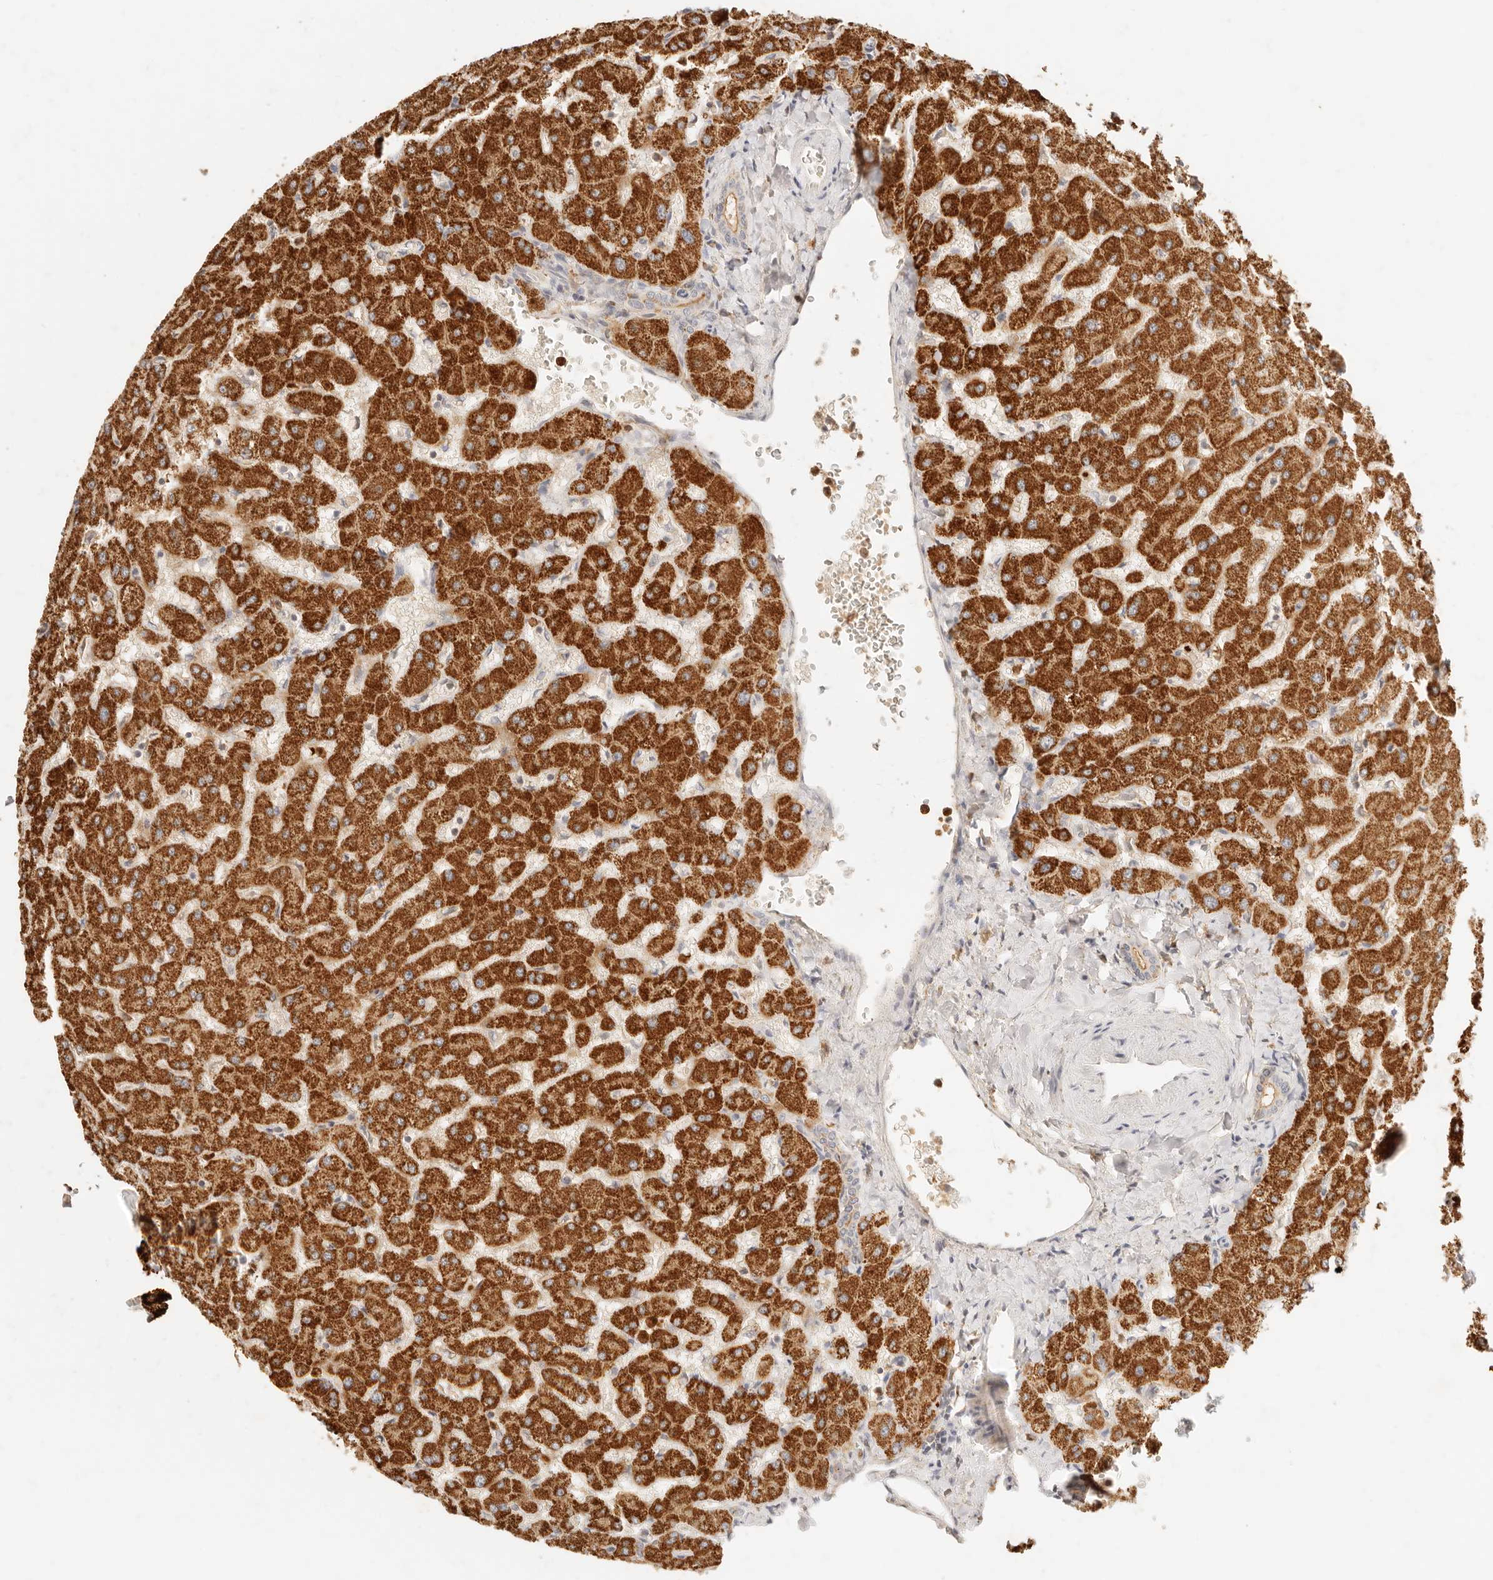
{"staining": {"intensity": "negative", "quantity": "none", "location": "none"}, "tissue": "liver", "cell_type": "Cholangiocytes", "image_type": "normal", "snomed": [{"axis": "morphology", "description": "Normal tissue, NOS"}, {"axis": "topography", "description": "Liver"}], "caption": "The immunohistochemistry (IHC) histopathology image has no significant staining in cholangiocytes of liver.", "gene": "TMTC2", "patient": {"sex": "female", "age": 63}}